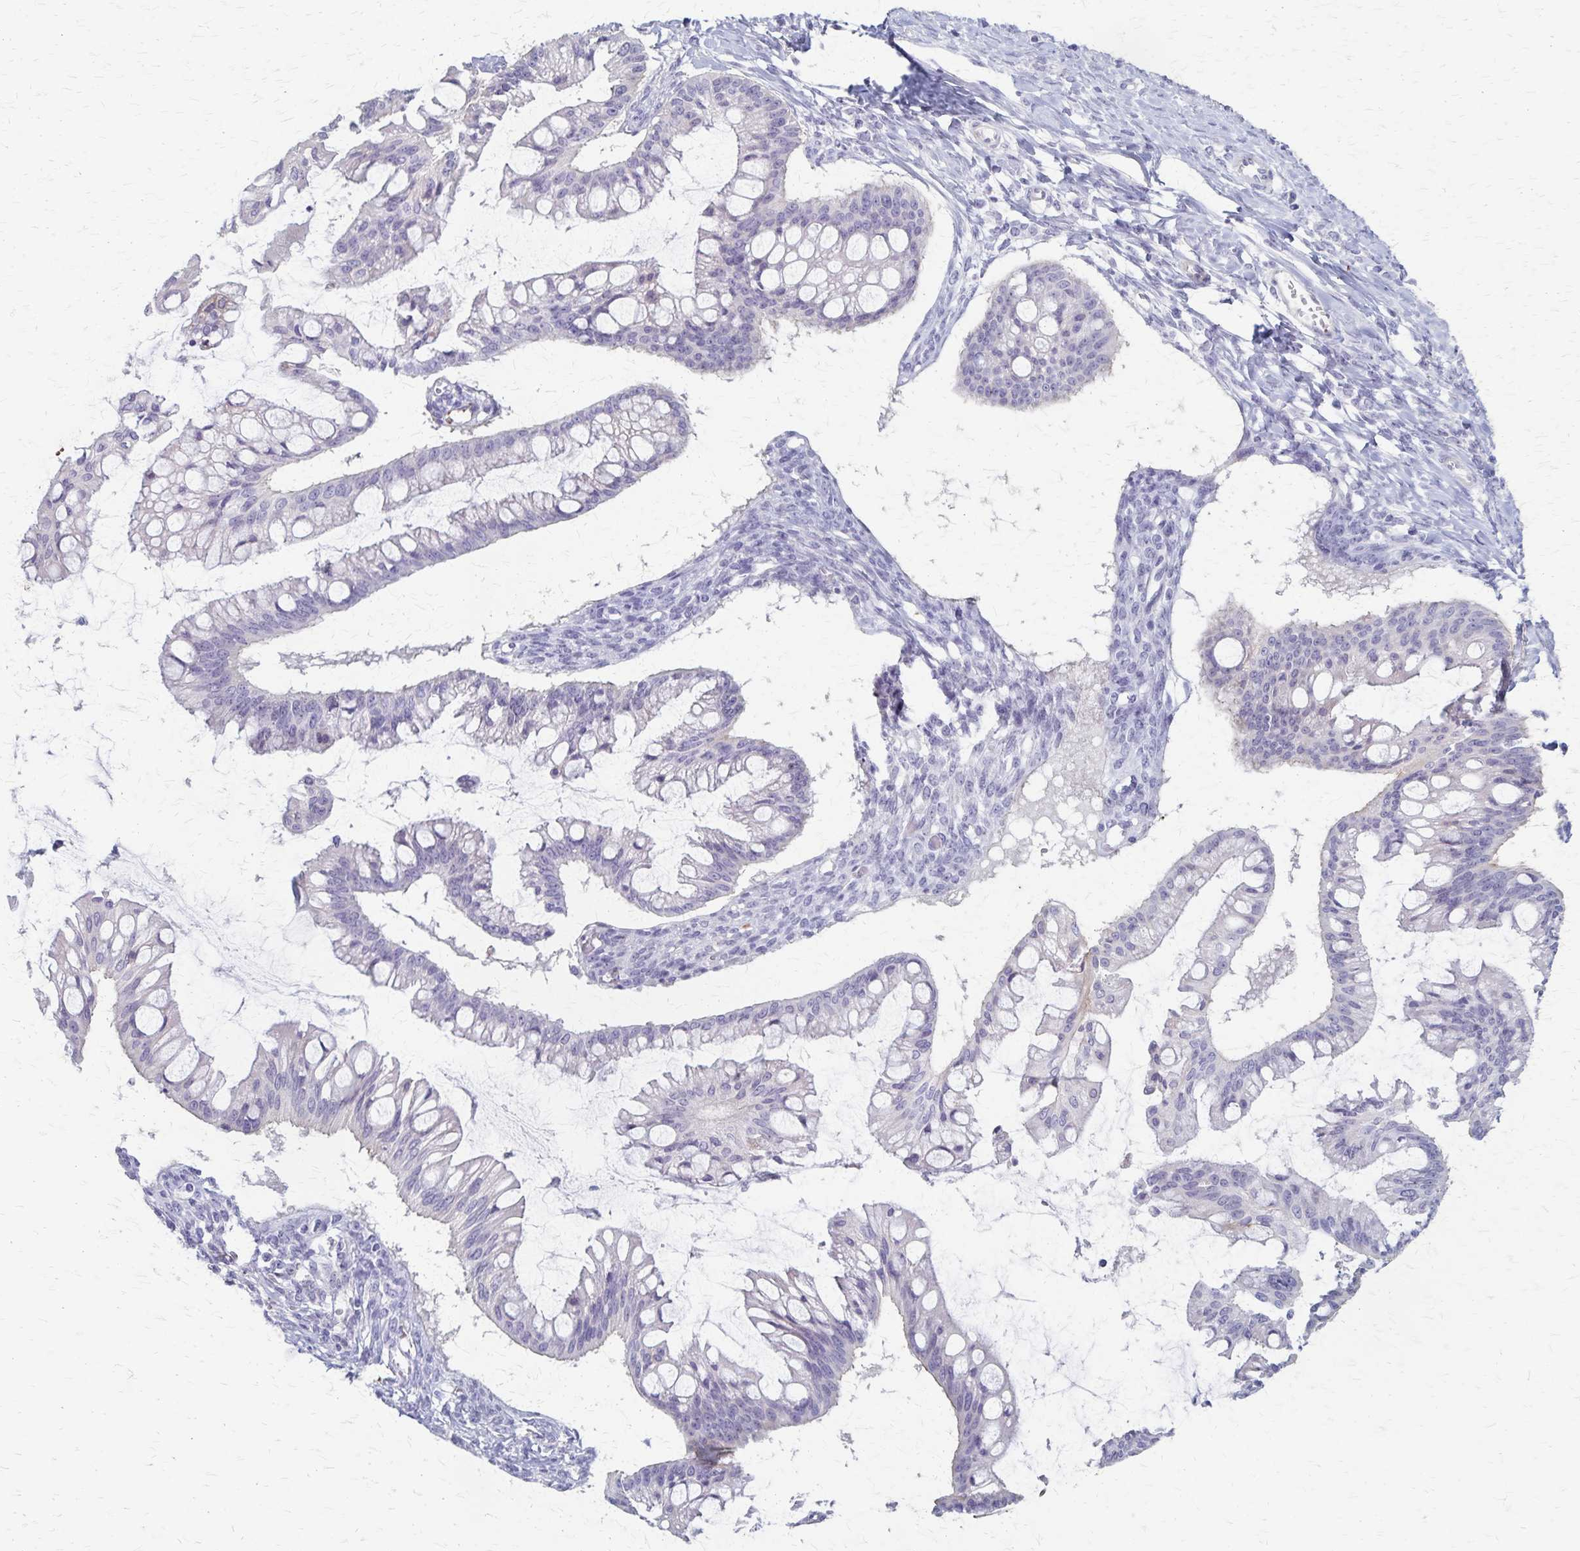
{"staining": {"intensity": "negative", "quantity": "none", "location": "none"}, "tissue": "ovarian cancer", "cell_type": "Tumor cells", "image_type": "cancer", "snomed": [{"axis": "morphology", "description": "Cystadenocarcinoma, mucinous, NOS"}, {"axis": "topography", "description": "Ovary"}], "caption": "Tumor cells show no significant protein expression in ovarian mucinous cystadenocarcinoma. (Stains: DAB (3,3'-diaminobenzidine) immunohistochemistry (IHC) with hematoxylin counter stain, Microscopy: brightfield microscopy at high magnification).", "gene": "RASL10B", "patient": {"sex": "female", "age": 73}}